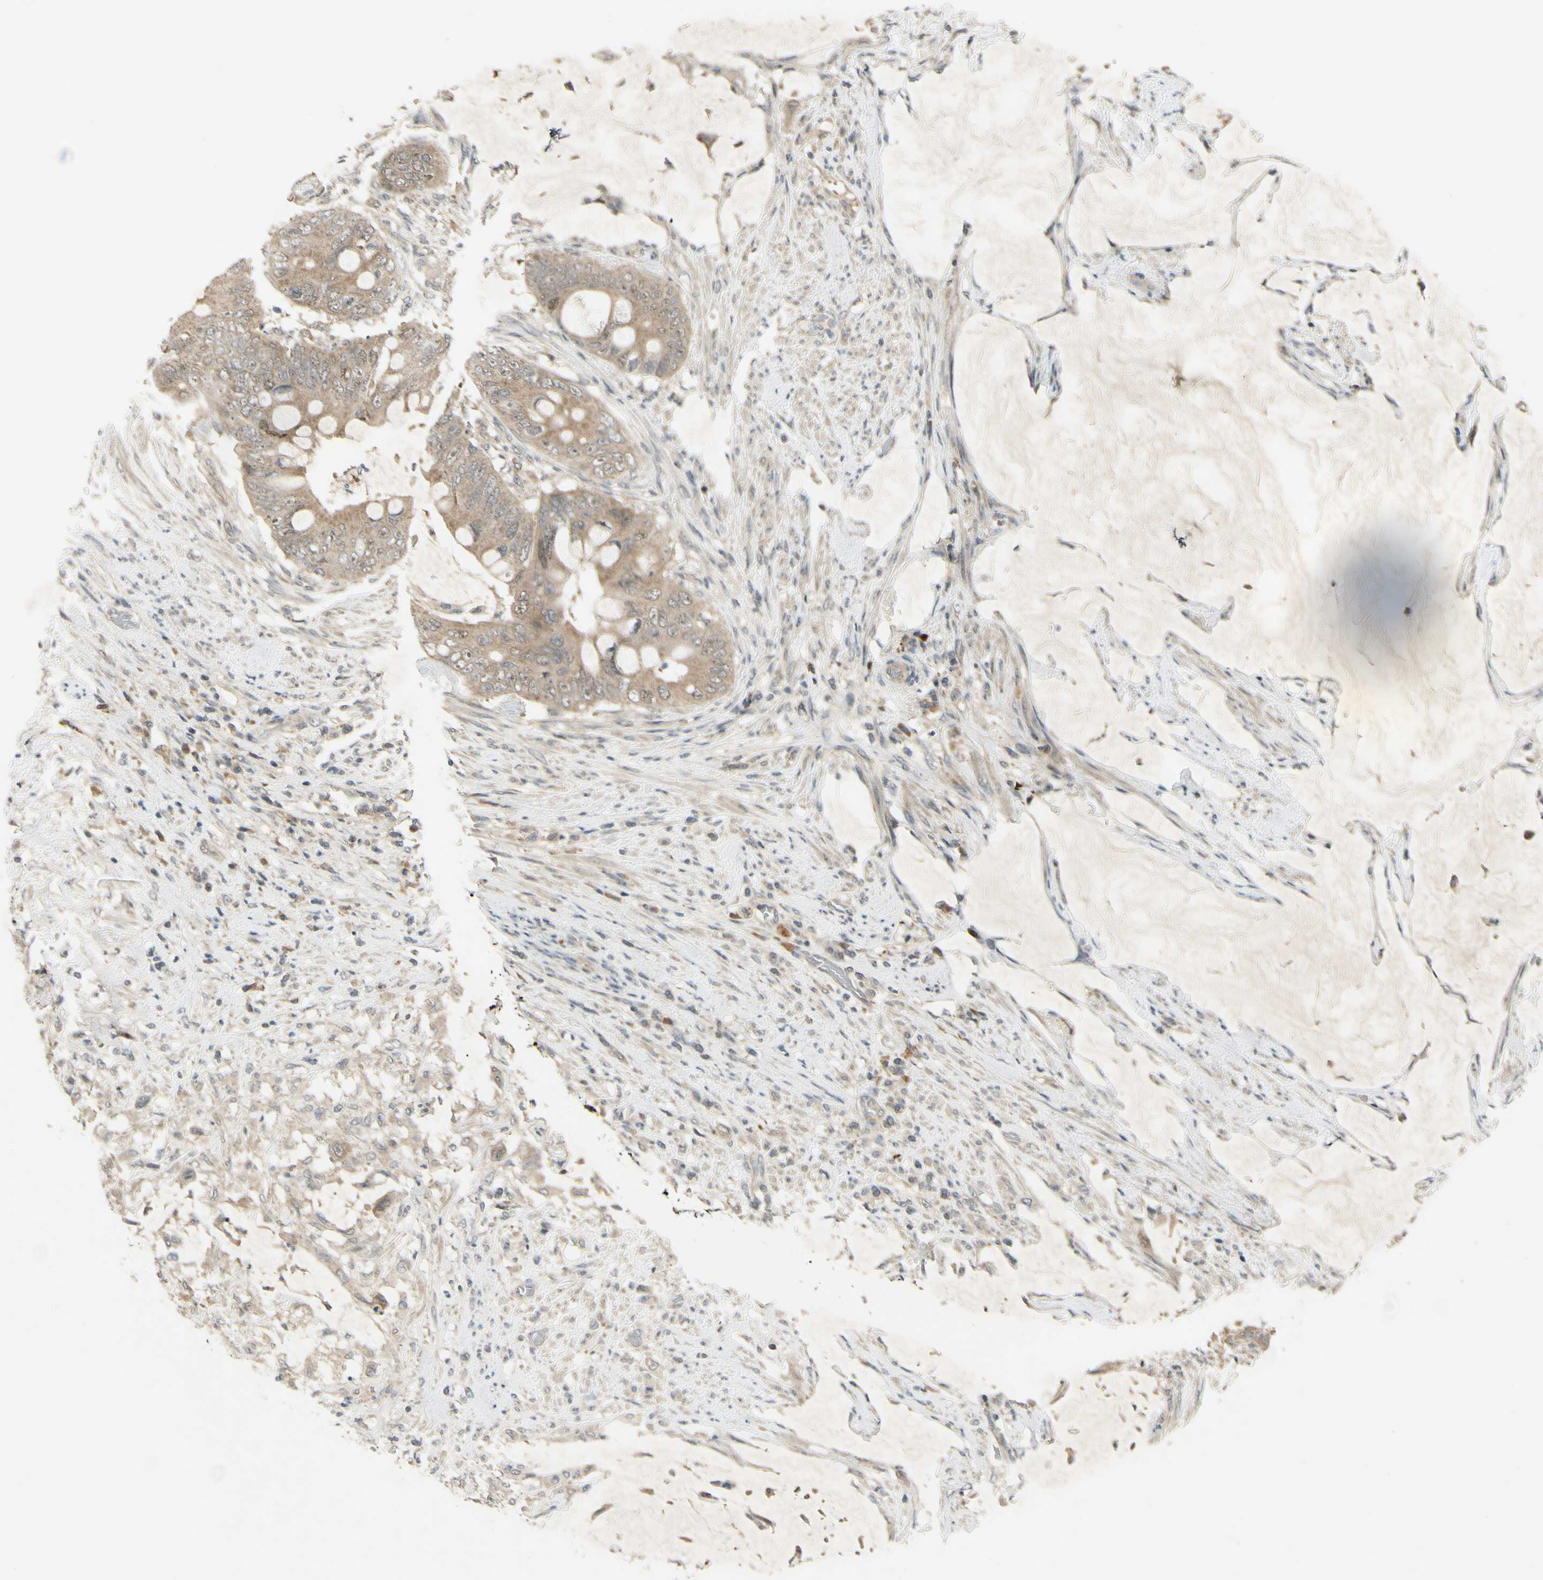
{"staining": {"intensity": "weak", "quantity": ">75%", "location": "cytoplasmic/membranous"}, "tissue": "colorectal cancer", "cell_type": "Tumor cells", "image_type": "cancer", "snomed": [{"axis": "morphology", "description": "Adenocarcinoma, NOS"}, {"axis": "topography", "description": "Rectum"}], "caption": "Adenocarcinoma (colorectal) tissue exhibits weak cytoplasmic/membranous expression in approximately >75% of tumor cells", "gene": "RAD18", "patient": {"sex": "female", "age": 77}}